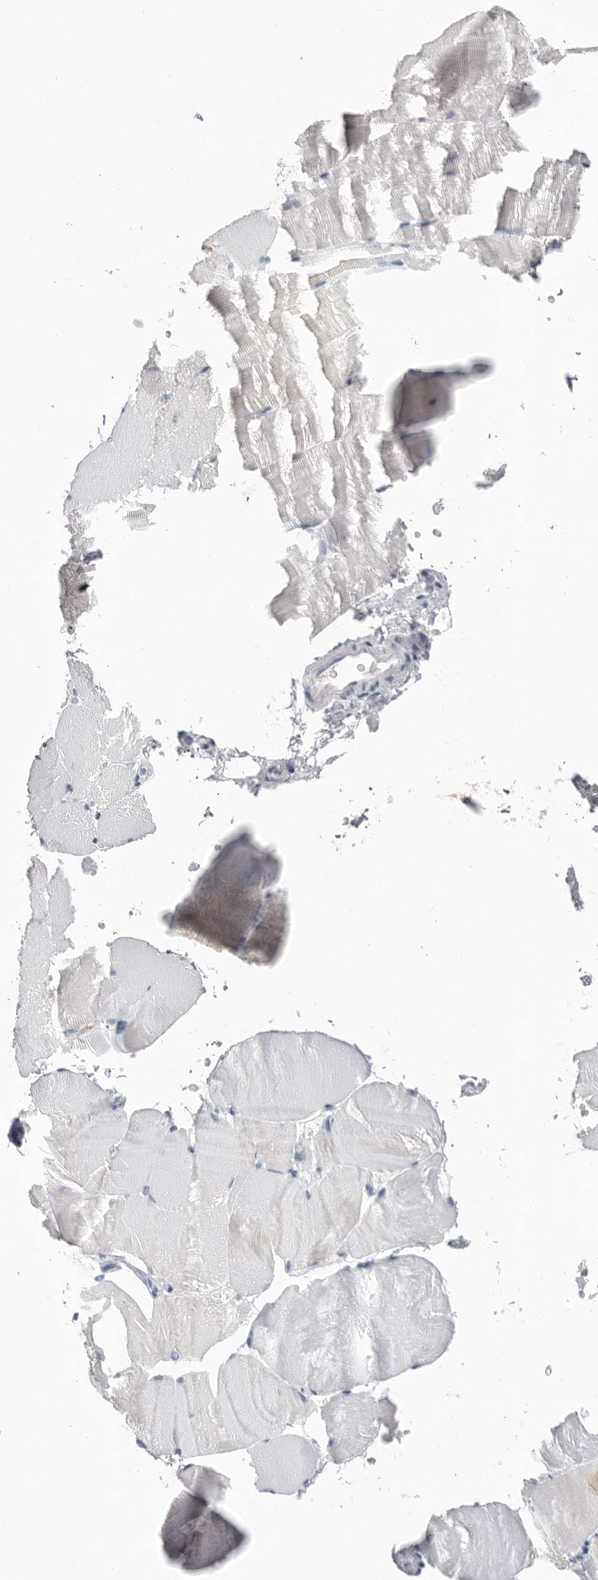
{"staining": {"intensity": "negative", "quantity": "none", "location": "none"}, "tissue": "skeletal muscle", "cell_type": "Myocytes", "image_type": "normal", "snomed": [{"axis": "morphology", "description": "Normal tissue, NOS"}, {"axis": "topography", "description": "Skeletal muscle"}, {"axis": "topography", "description": "Parathyroid gland"}], "caption": "Myocytes are negative for brown protein staining in unremarkable skeletal muscle. (DAB immunohistochemistry (IHC) visualized using brightfield microscopy, high magnification).", "gene": "APOA2", "patient": {"sex": "female", "age": 37}}